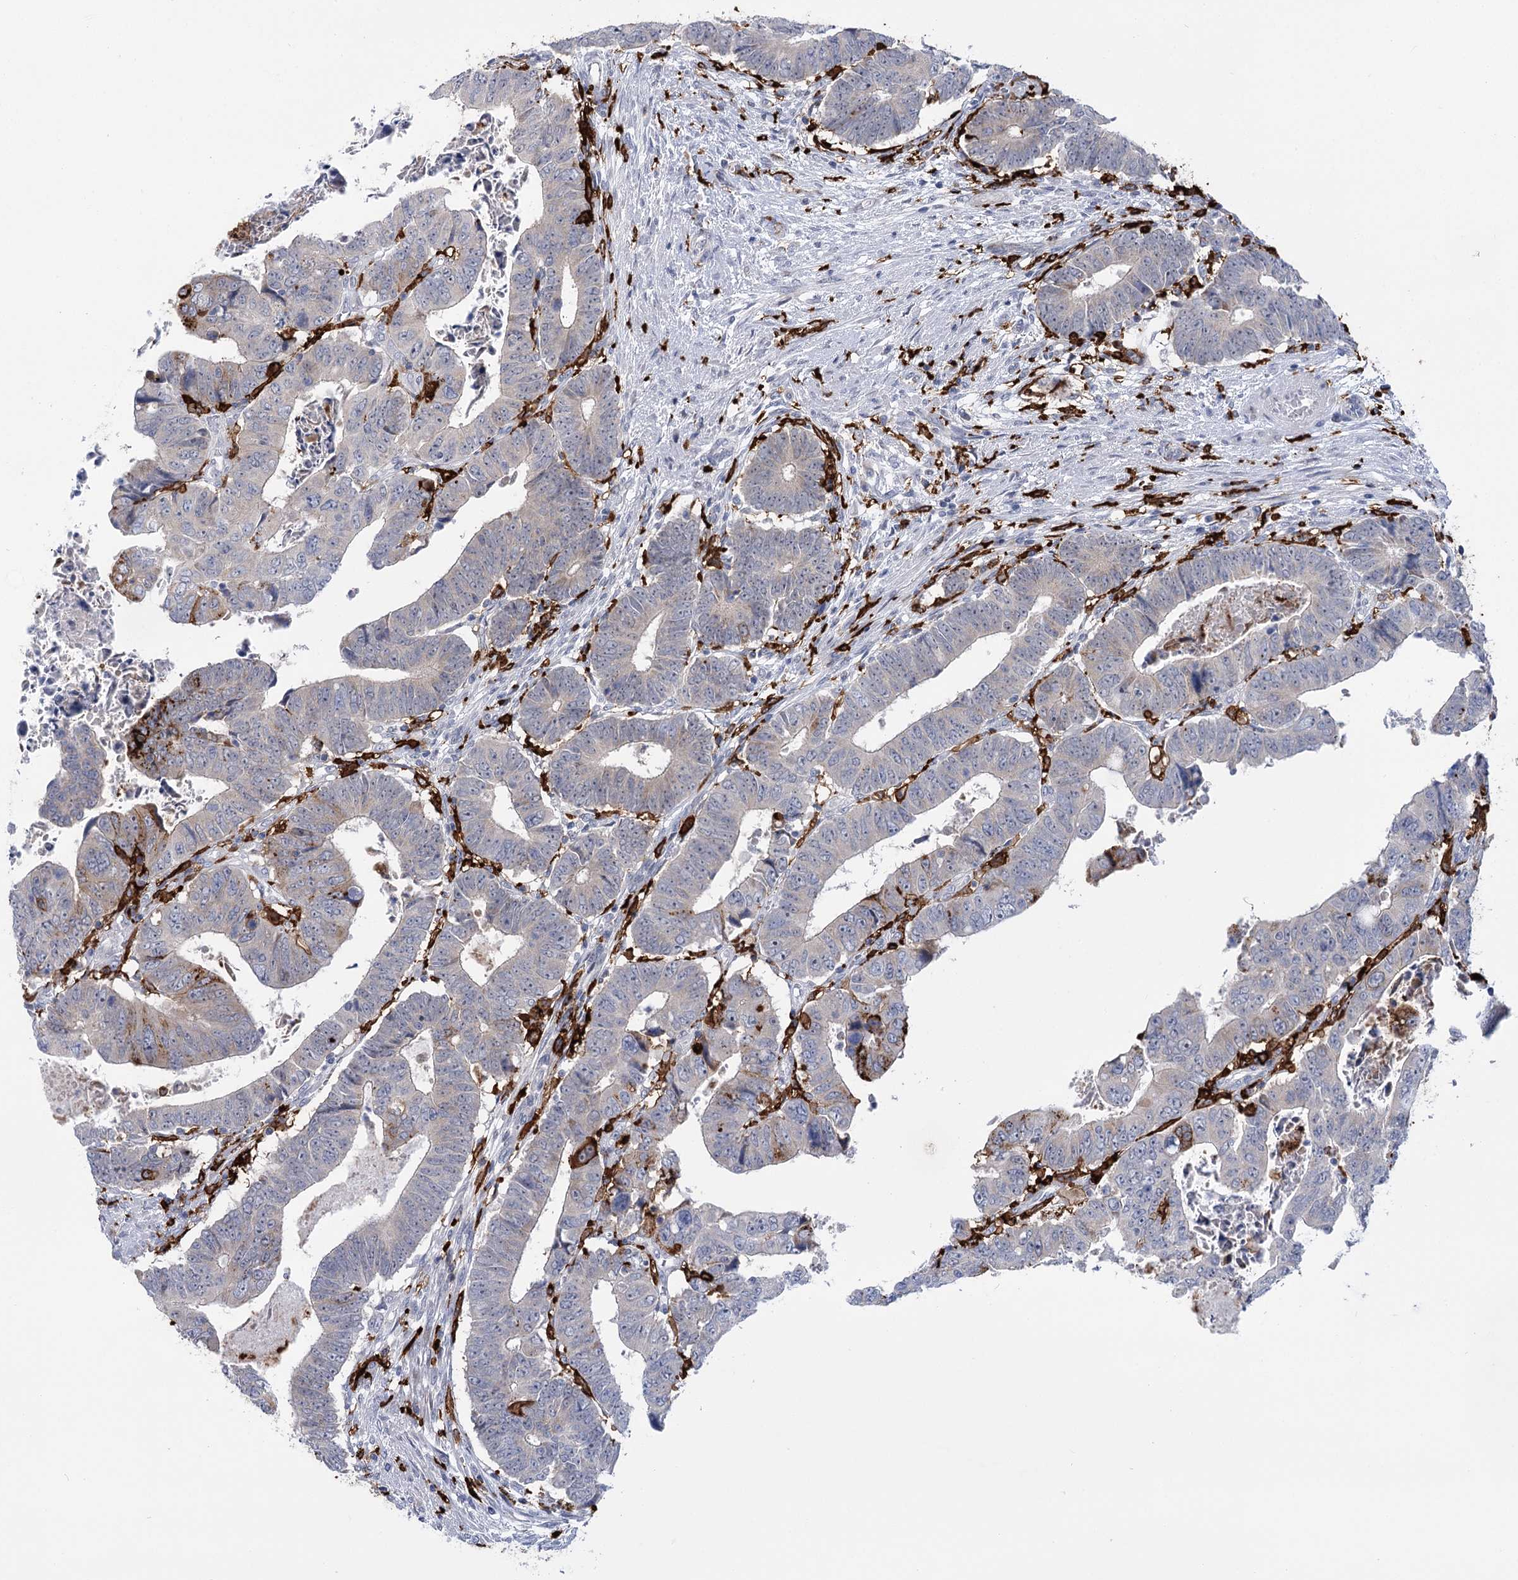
{"staining": {"intensity": "negative", "quantity": "none", "location": "none"}, "tissue": "colorectal cancer", "cell_type": "Tumor cells", "image_type": "cancer", "snomed": [{"axis": "morphology", "description": "Normal tissue, NOS"}, {"axis": "morphology", "description": "Adenocarcinoma, NOS"}, {"axis": "topography", "description": "Rectum"}], "caption": "This is an immunohistochemistry (IHC) histopathology image of human colorectal adenocarcinoma. There is no staining in tumor cells.", "gene": "PIWIL4", "patient": {"sex": "female", "age": 65}}